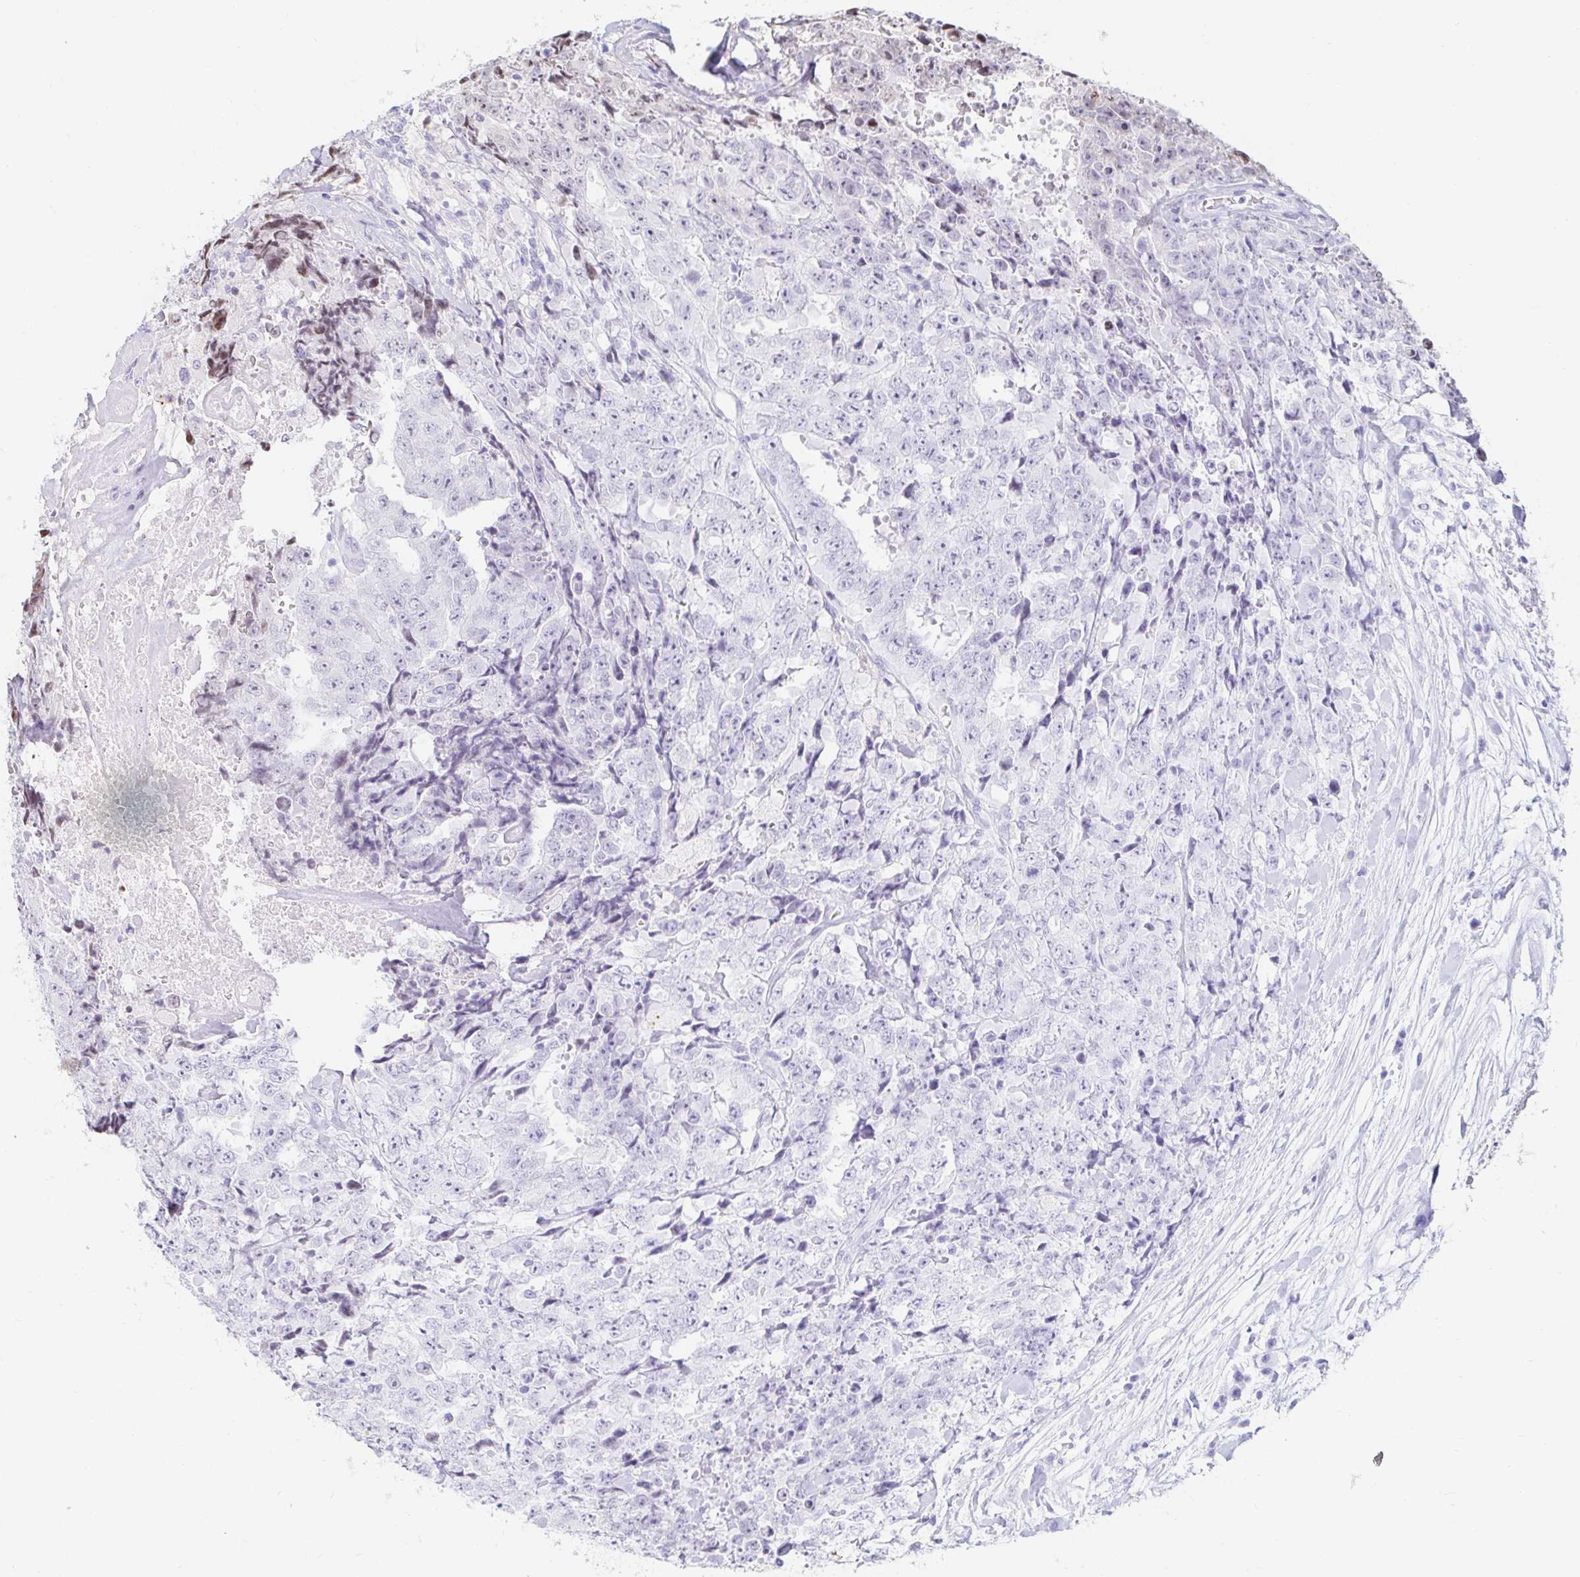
{"staining": {"intensity": "negative", "quantity": "none", "location": "none"}, "tissue": "testis cancer", "cell_type": "Tumor cells", "image_type": "cancer", "snomed": [{"axis": "morphology", "description": "Carcinoma, Embryonal, NOS"}, {"axis": "topography", "description": "Testis"}], "caption": "Histopathology image shows no significant protein staining in tumor cells of testis cancer.", "gene": "CAPSL", "patient": {"sex": "male", "age": 24}}